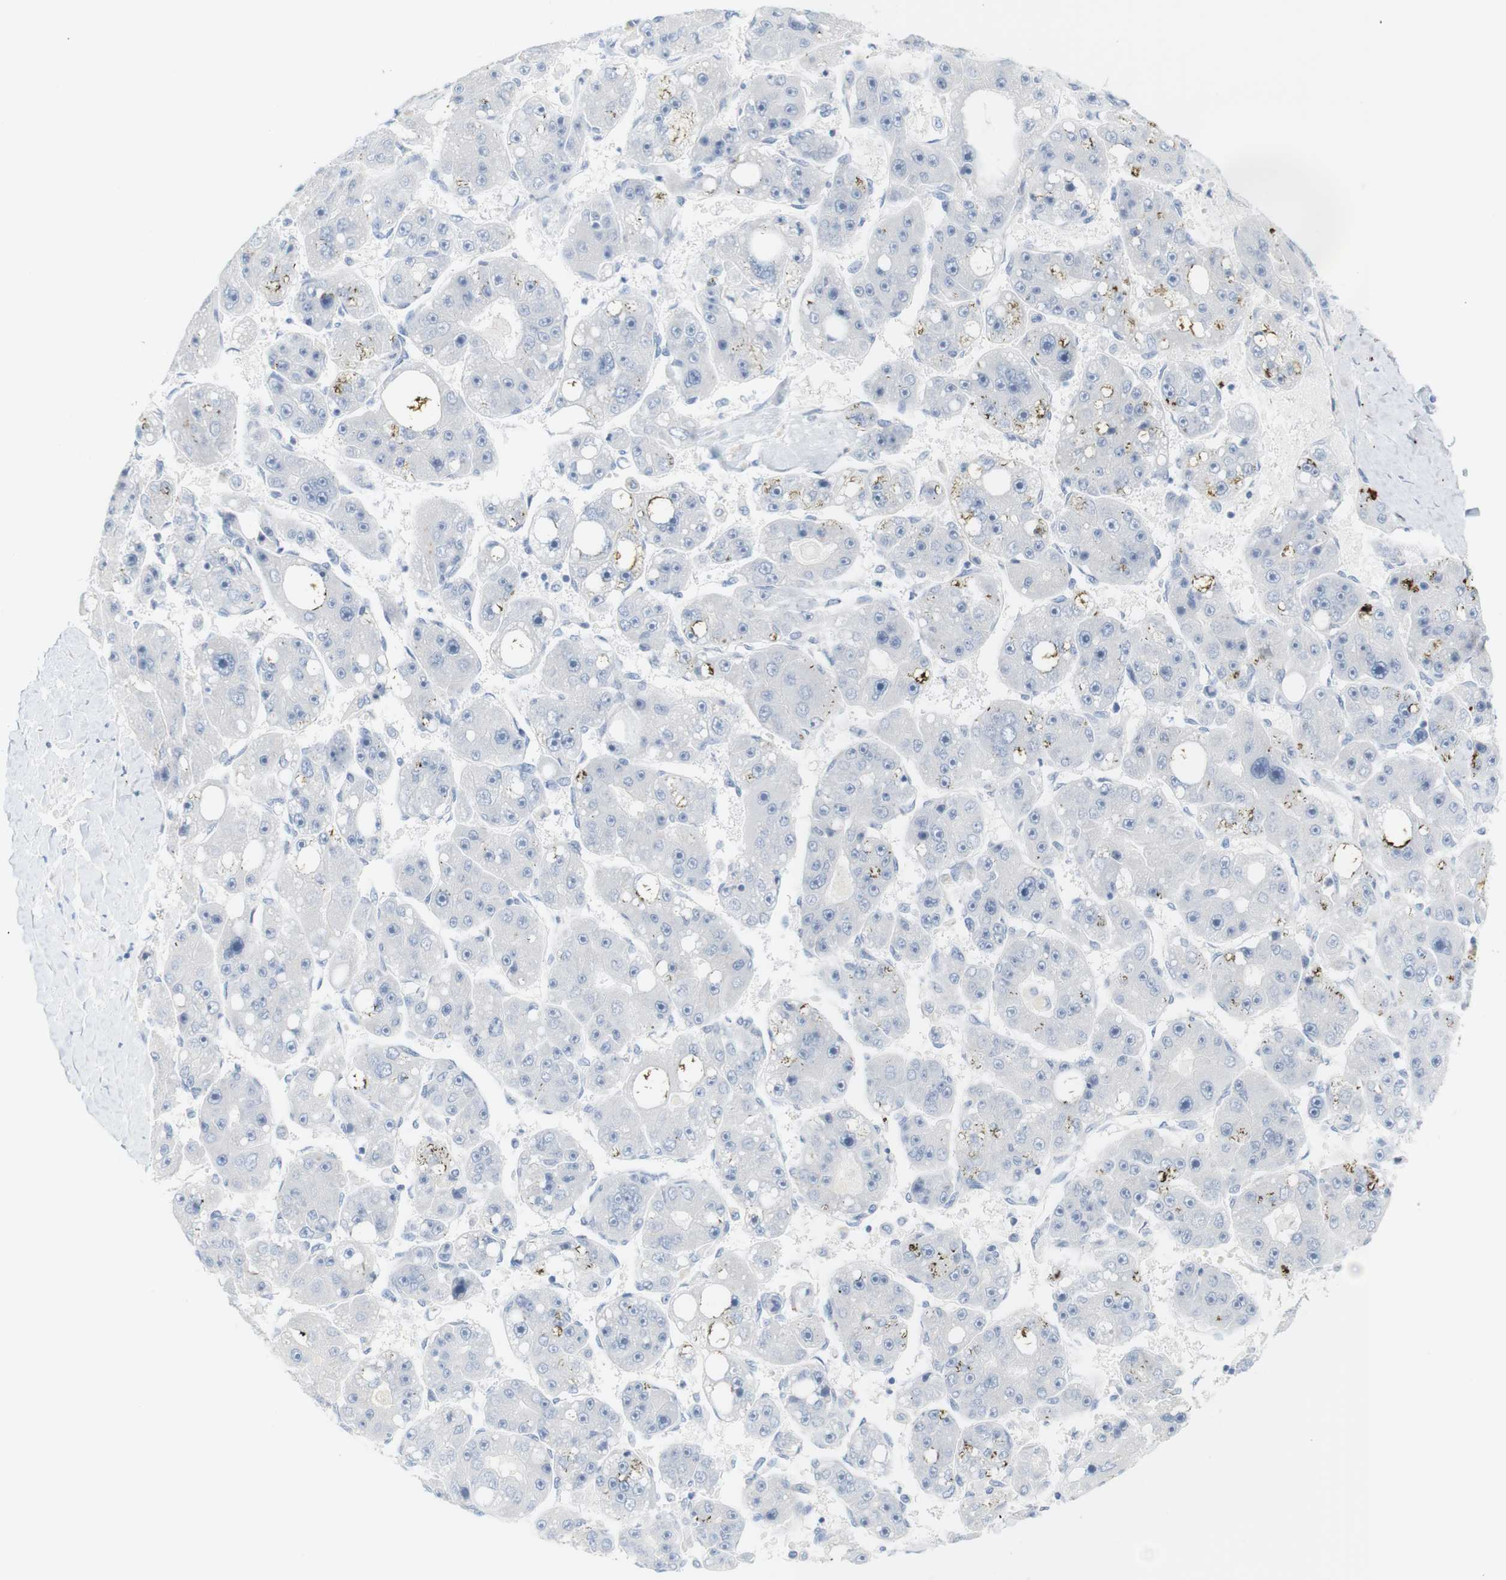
{"staining": {"intensity": "negative", "quantity": "none", "location": "none"}, "tissue": "liver cancer", "cell_type": "Tumor cells", "image_type": "cancer", "snomed": [{"axis": "morphology", "description": "Carcinoma, Hepatocellular, NOS"}, {"axis": "topography", "description": "Liver"}], "caption": "This is a image of IHC staining of liver cancer (hepatocellular carcinoma), which shows no positivity in tumor cells. (Brightfield microscopy of DAB IHC at high magnification).", "gene": "RGS9", "patient": {"sex": "female", "age": 61}}